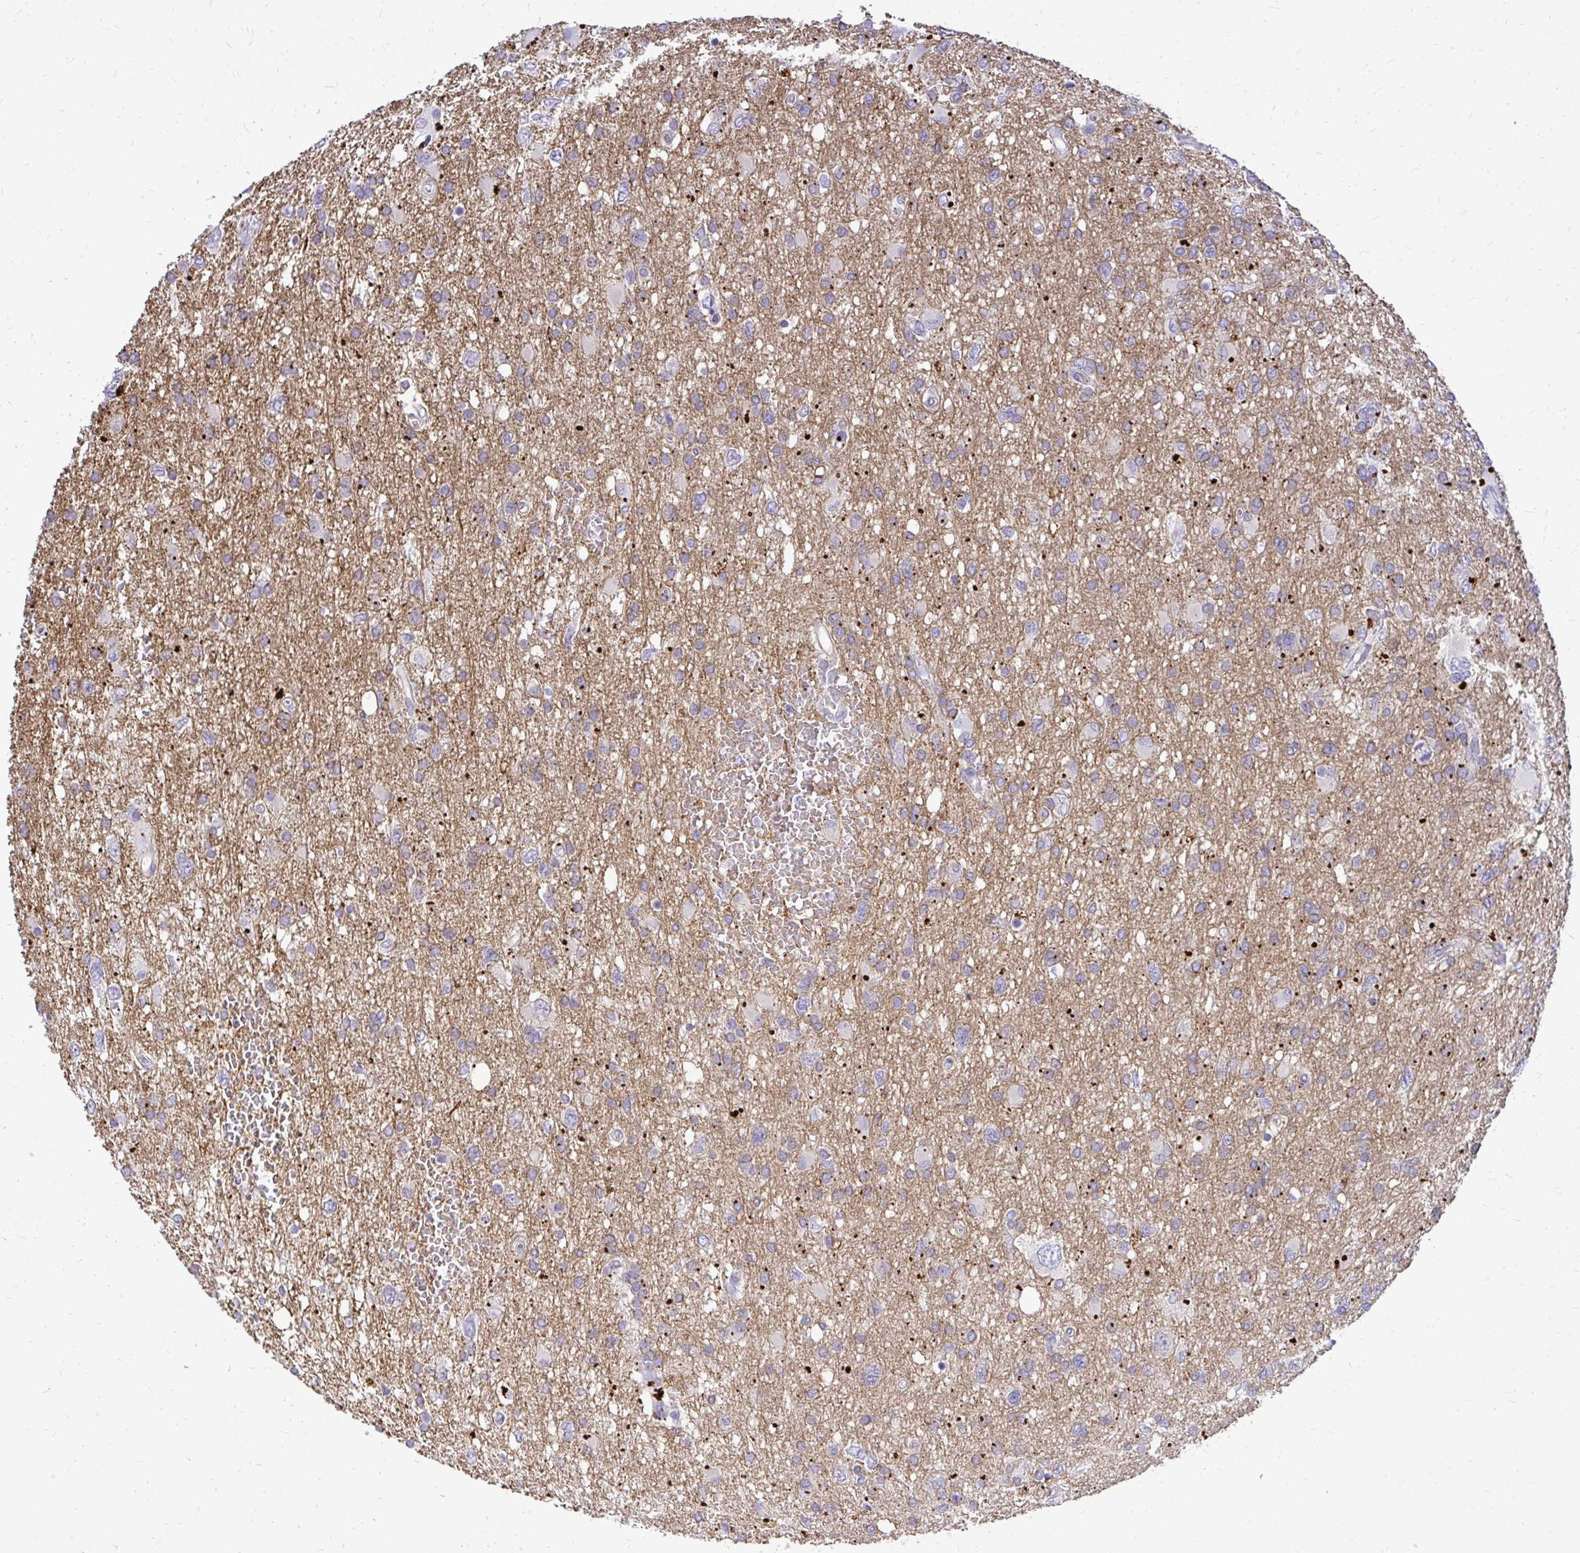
{"staining": {"intensity": "negative", "quantity": "none", "location": "none"}, "tissue": "glioma", "cell_type": "Tumor cells", "image_type": "cancer", "snomed": [{"axis": "morphology", "description": "Glioma, malignant, High grade"}, {"axis": "topography", "description": "Brain"}], "caption": "Glioma was stained to show a protein in brown. There is no significant positivity in tumor cells.", "gene": "ZSWIM9", "patient": {"sex": "male", "age": 61}}